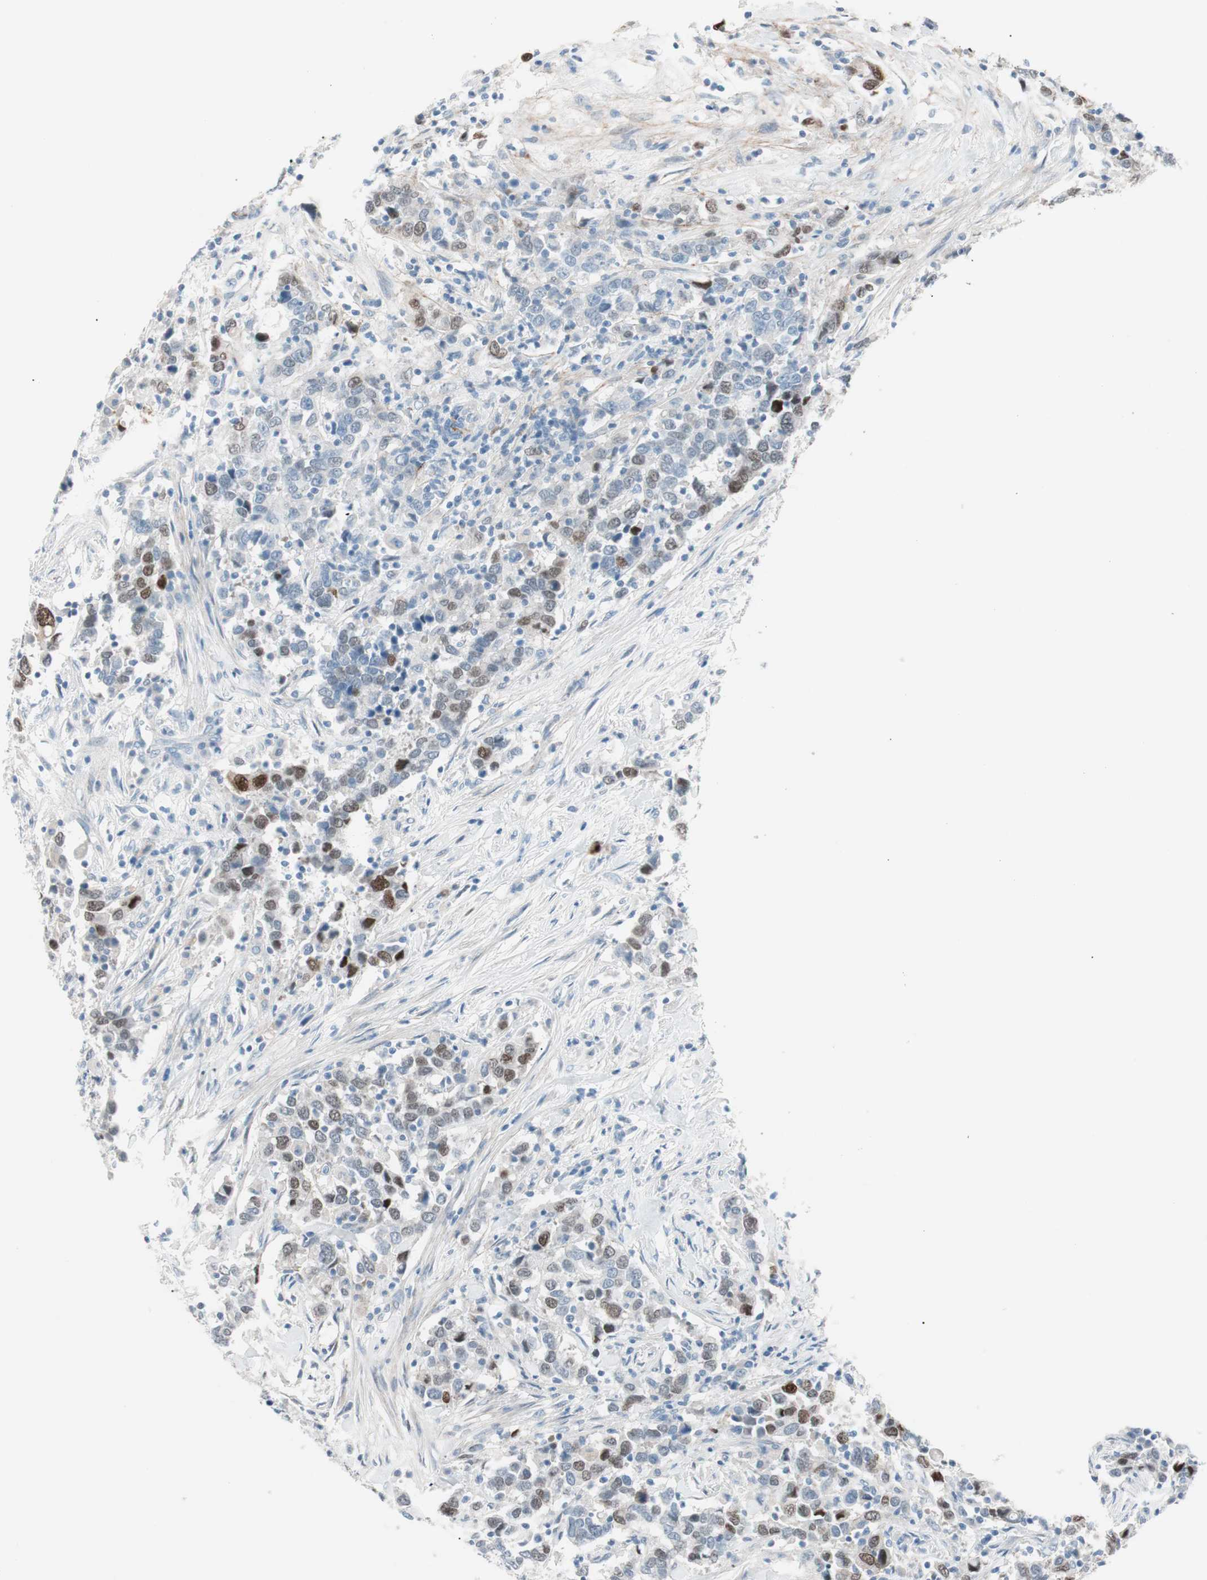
{"staining": {"intensity": "weak", "quantity": "25%-75%", "location": "nuclear"}, "tissue": "urothelial cancer", "cell_type": "Tumor cells", "image_type": "cancer", "snomed": [{"axis": "morphology", "description": "Urothelial carcinoma, High grade"}, {"axis": "topography", "description": "Urinary bladder"}], "caption": "Protein staining of high-grade urothelial carcinoma tissue demonstrates weak nuclear expression in approximately 25%-75% of tumor cells. Ihc stains the protein of interest in brown and the nuclei are stained blue.", "gene": "FOSL1", "patient": {"sex": "male", "age": 61}}